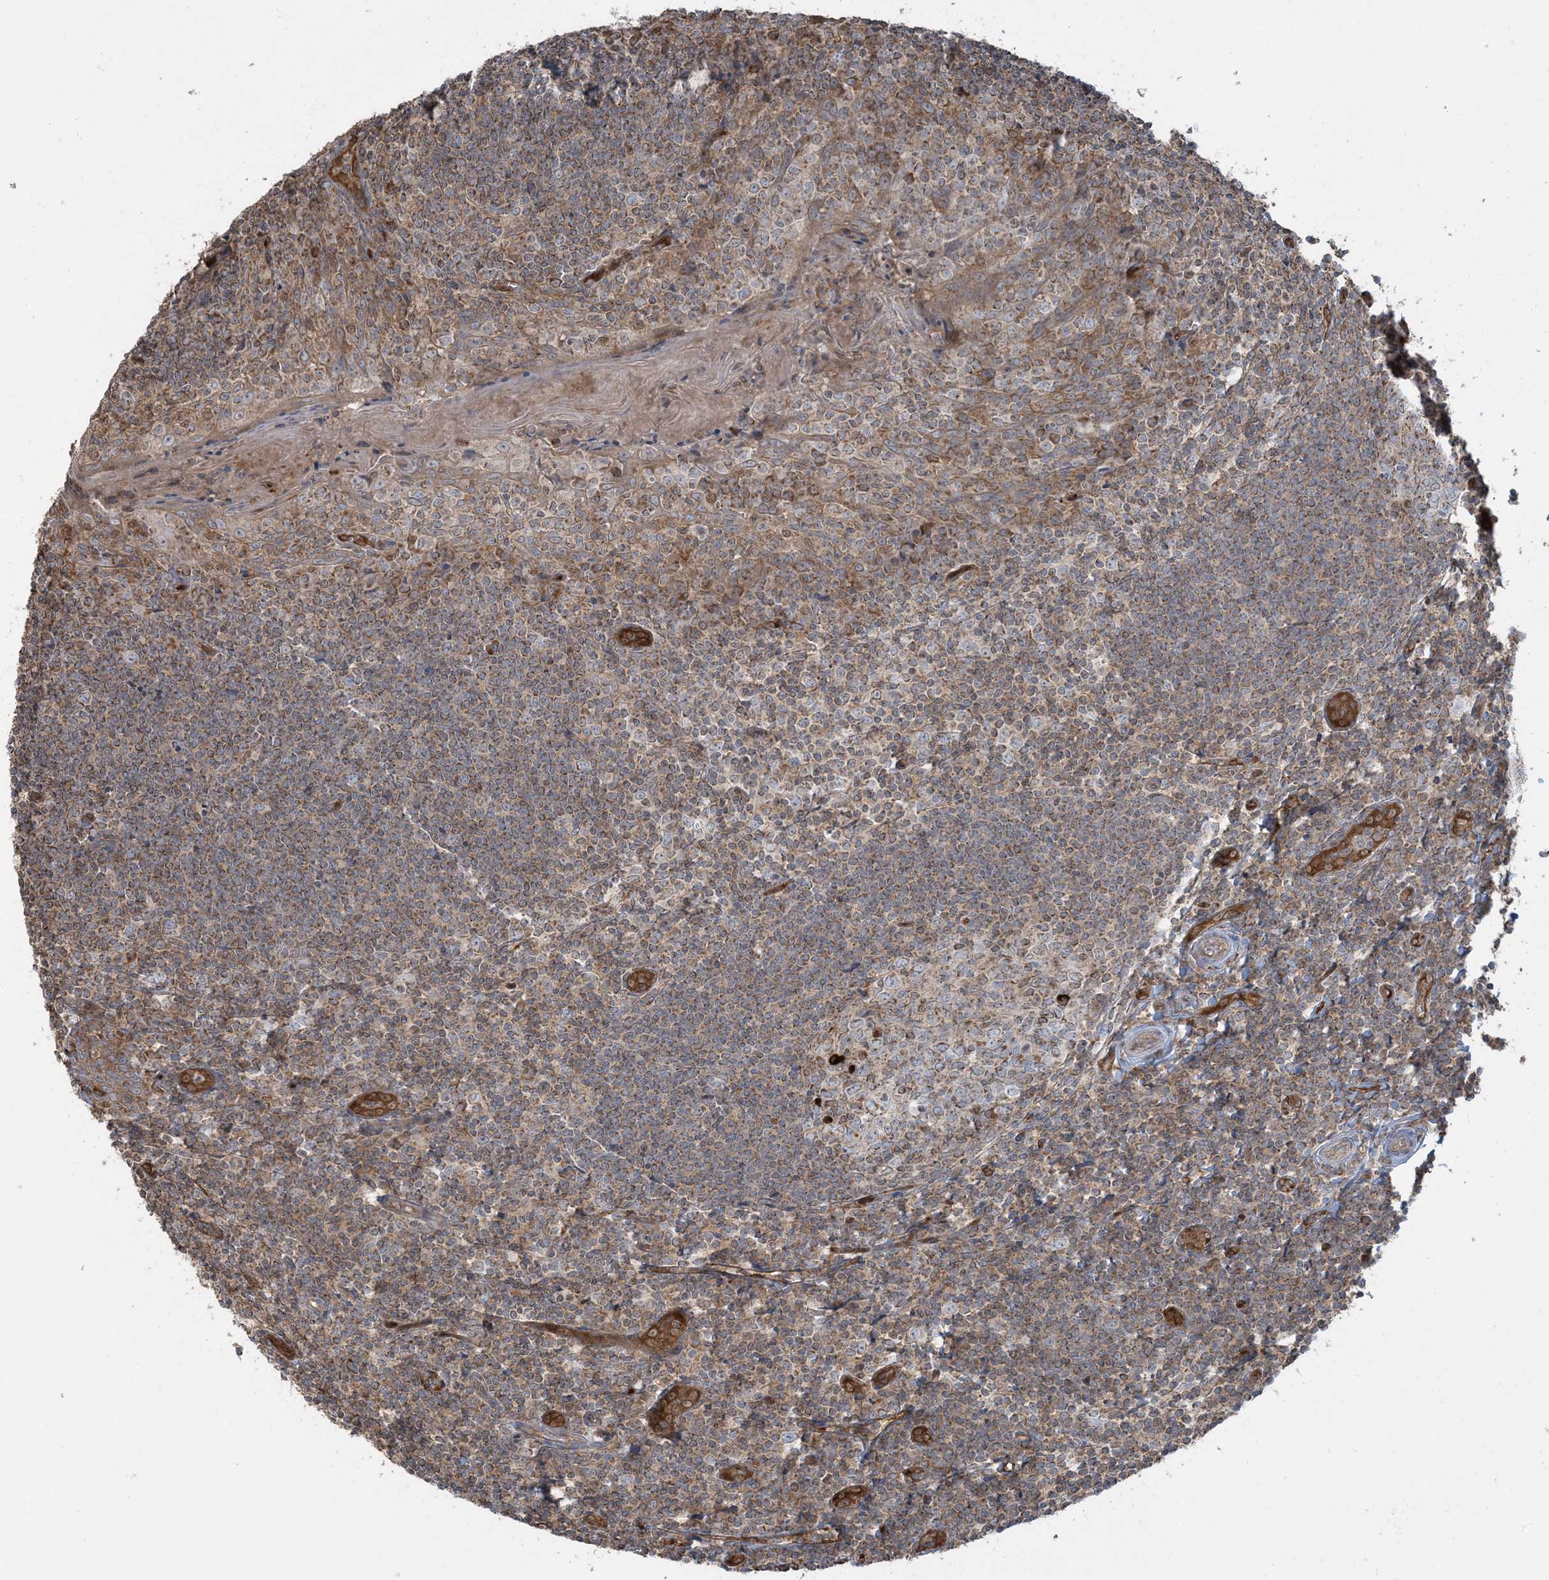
{"staining": {"intensity": "moderate", "quantity": "25%-75%", "location": "cytoplasmic/membranous"}, "tissue": "tonsil", "cell_type": "Germinal center cells", "image_type": "normal", "snomed": [{"axis": "morphology", "description": "Normal tissue, NOS"}, {"axis": "topography", "description": "Tonsil"}], "caption": "Human tonsil stained with a brown dye exhibits moderate cytoplasmic/membranous positive positivity in about 25%-75% of germinal center cells.", "gene": "PPM1F", "patient": {"sex": "male", "age": 27}}